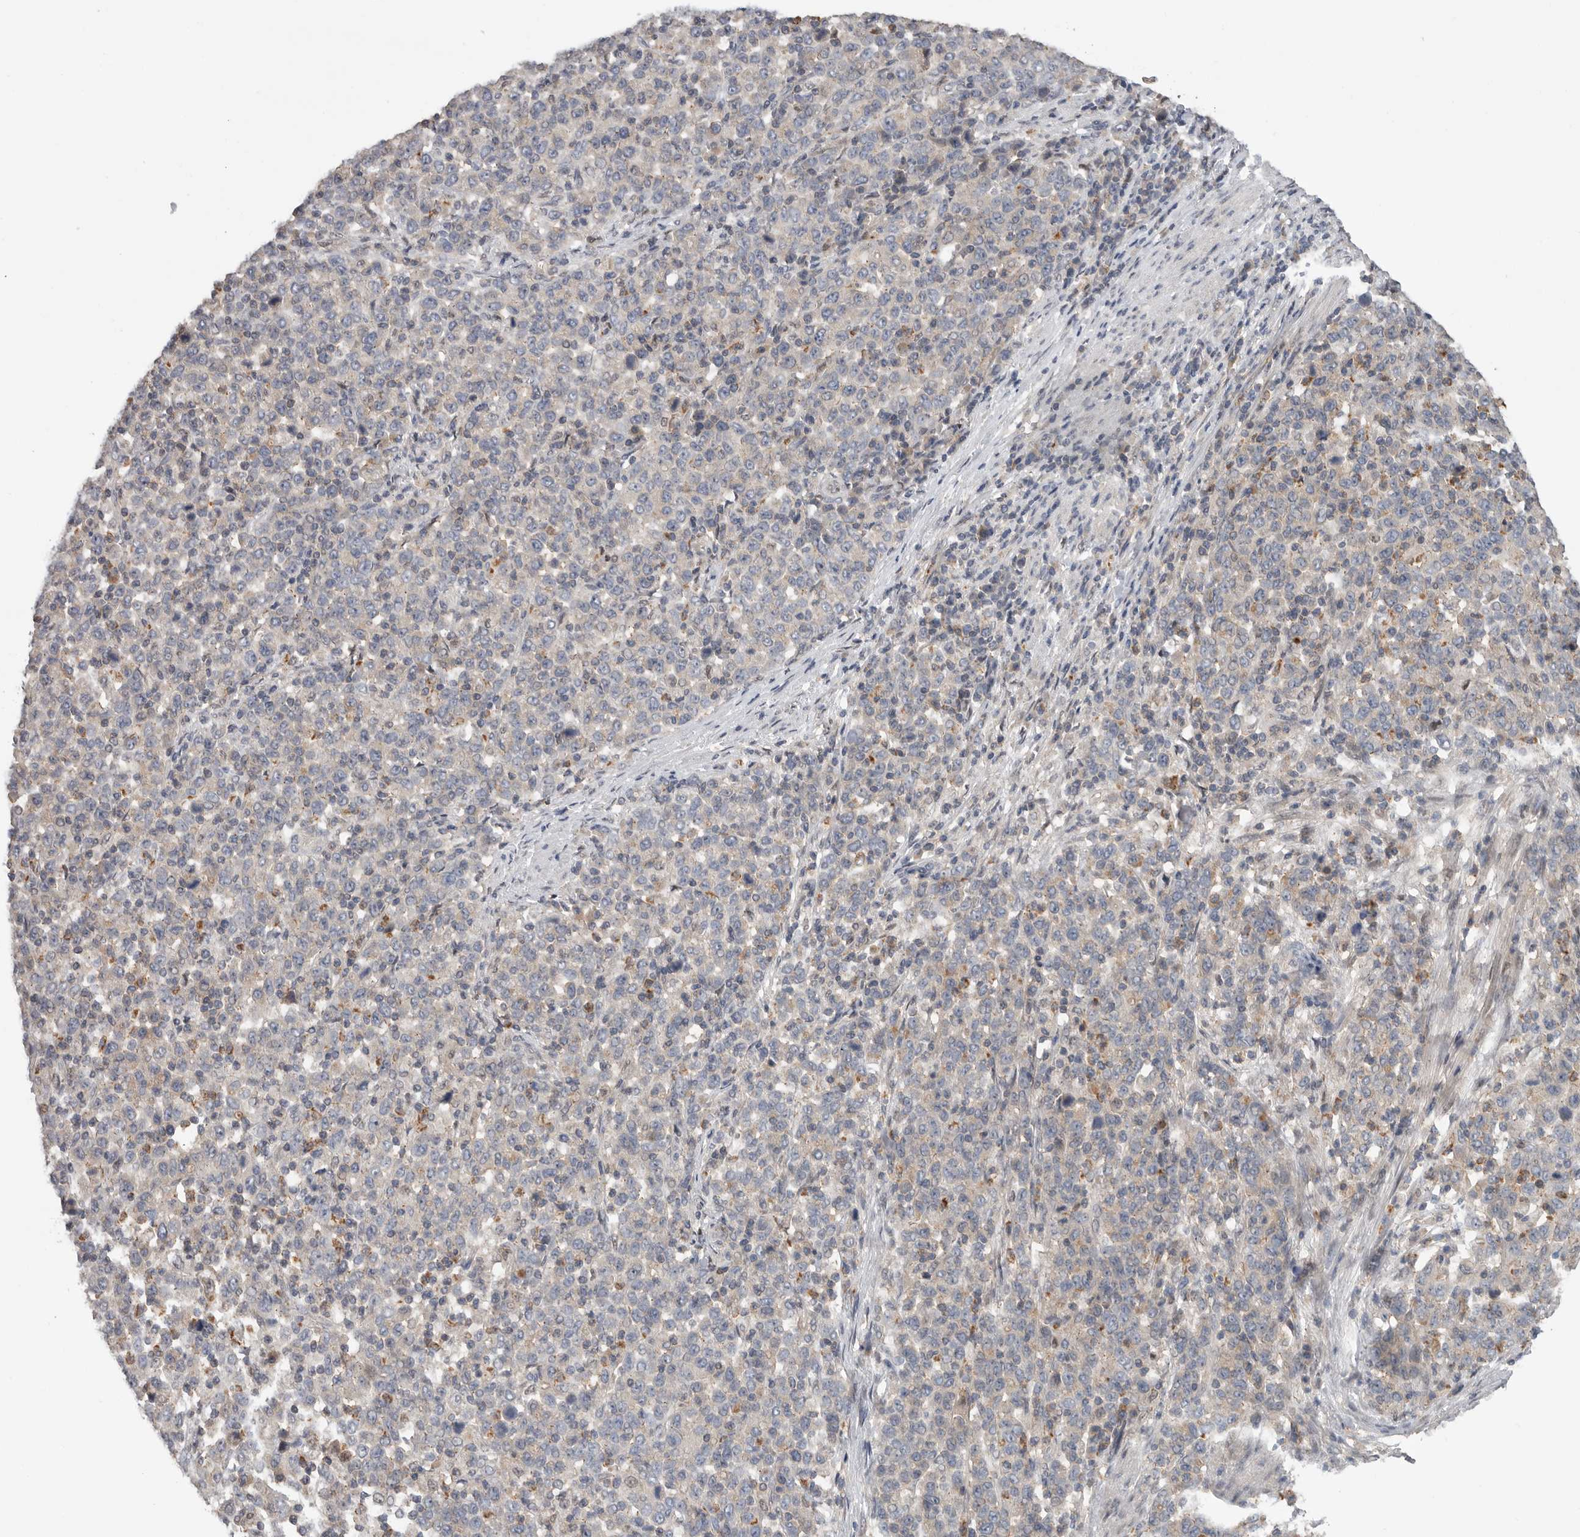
{"staining": {"intensity": "negative", "quantity": "none", "location": "none"}, "tissue": "stomach cancer", "cell_type": "Tumor cells", "image_type": "cancer", "snomed": [{"axis": "morphology", "description": "Adenocarcinoma, NOS"}, {"axis": "topography", "description": "Stomach, upper"}], "caption": "IHC photomicrograph of stomach adenocarcinoma stained for a protein (brown), which exhibits no positivity in tumor cells. Brightfield microscopy of IHC stained with DAB (3,3'-diaminobenzidine) (brown) and hematoxylin (blue), captured at high magnification.", "gene": "KLK5", "patient": {"sex": "male", "age": 69}}